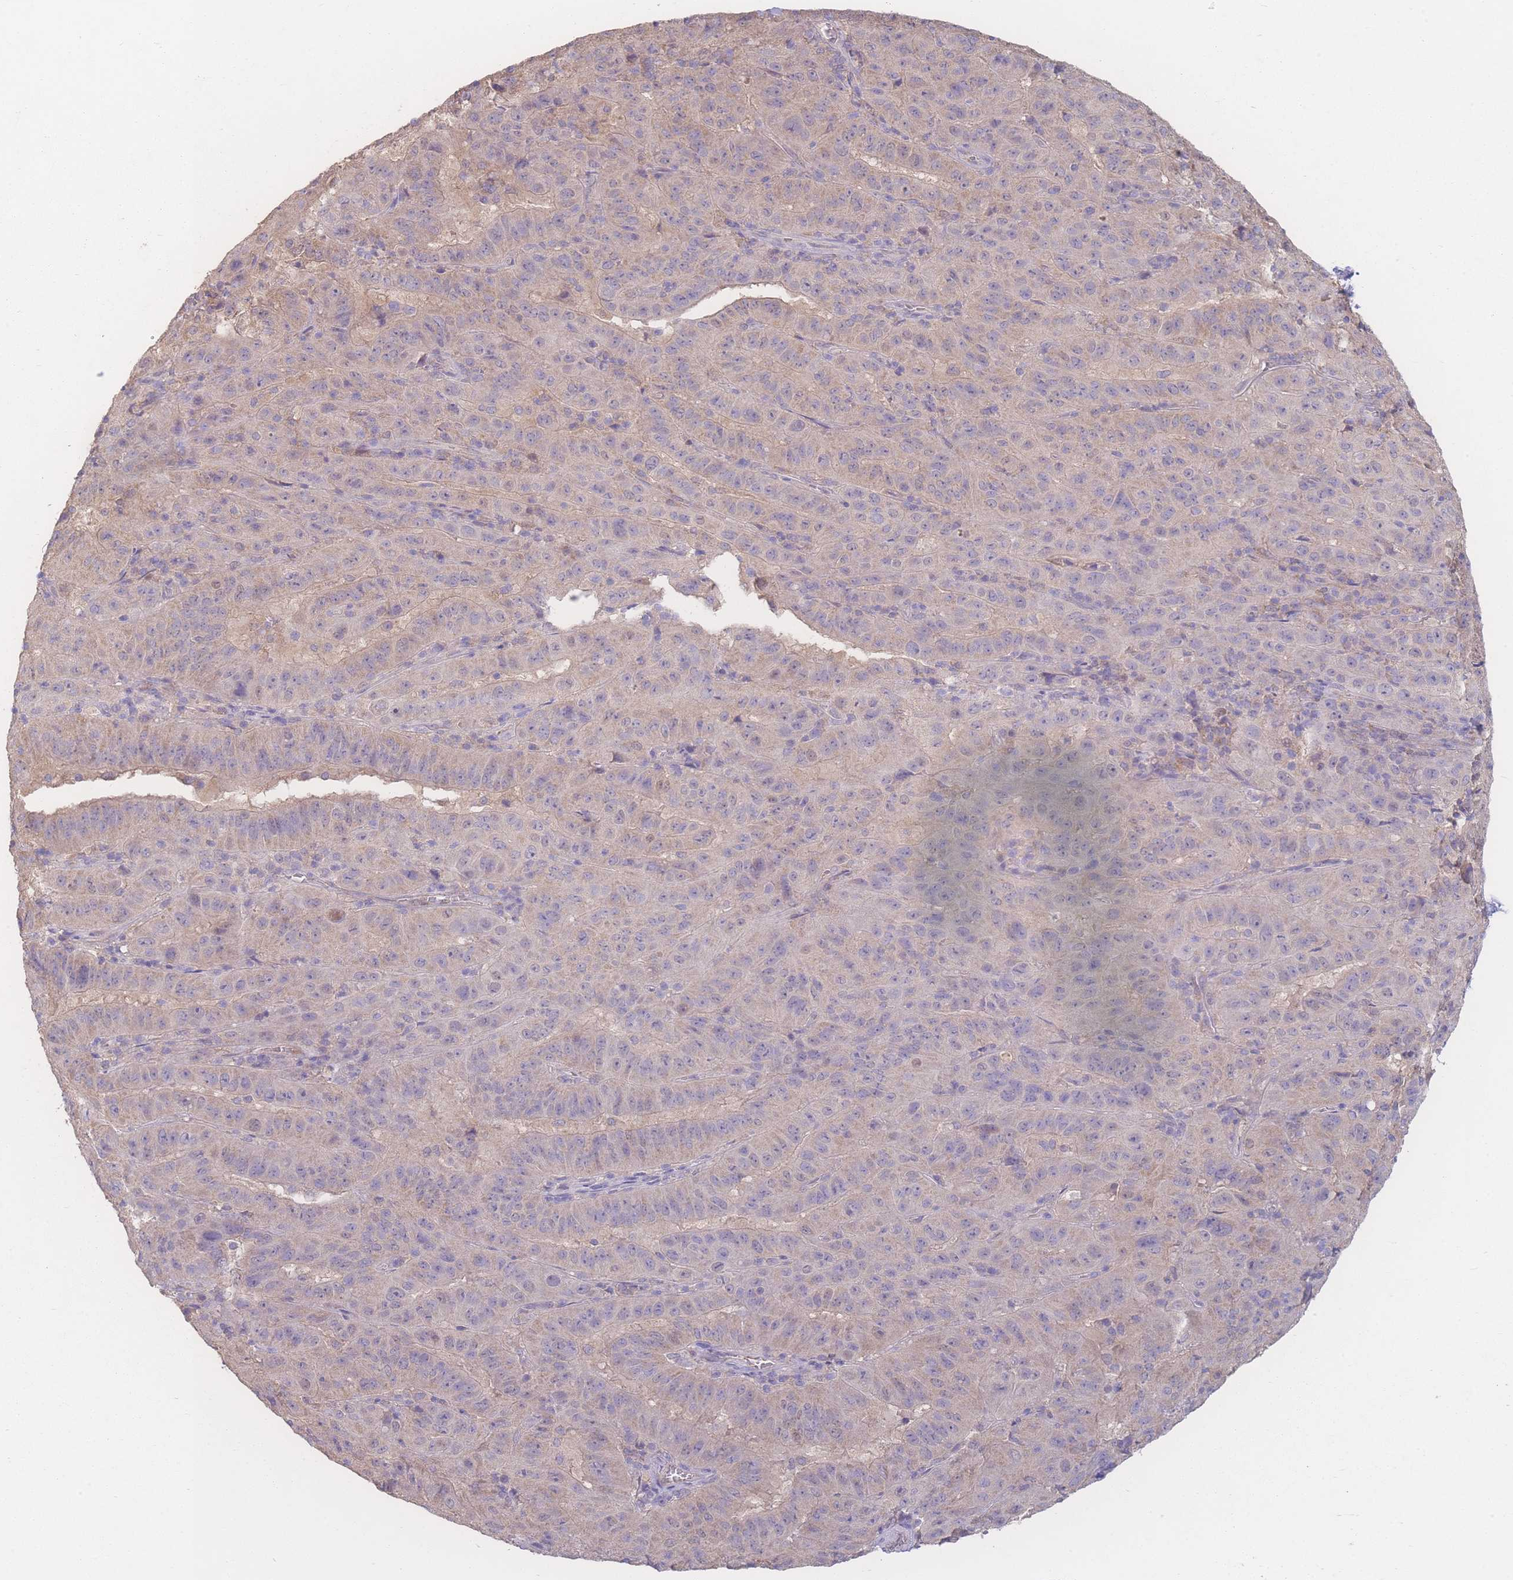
{"staining": {"intensity": "weak", "quantity": "<25%", "location": "cytoplasmic/membranous"}, "tissue": "pancreatic cancer", "cell_type": "Tumor cells", "image_type": "cancer", "snomed": [{"axis": "morphology", "description": "Adenocarcinoma, NOS"}, {"axis": "topography", "description": "Pancreas"}], "caption": "The histopathology image reveals no staining of tumor cells in pancreatic cancer (adenocarcinoma).", "gene": "GIPR", "patient": {"sex": "male", "age": 63}}